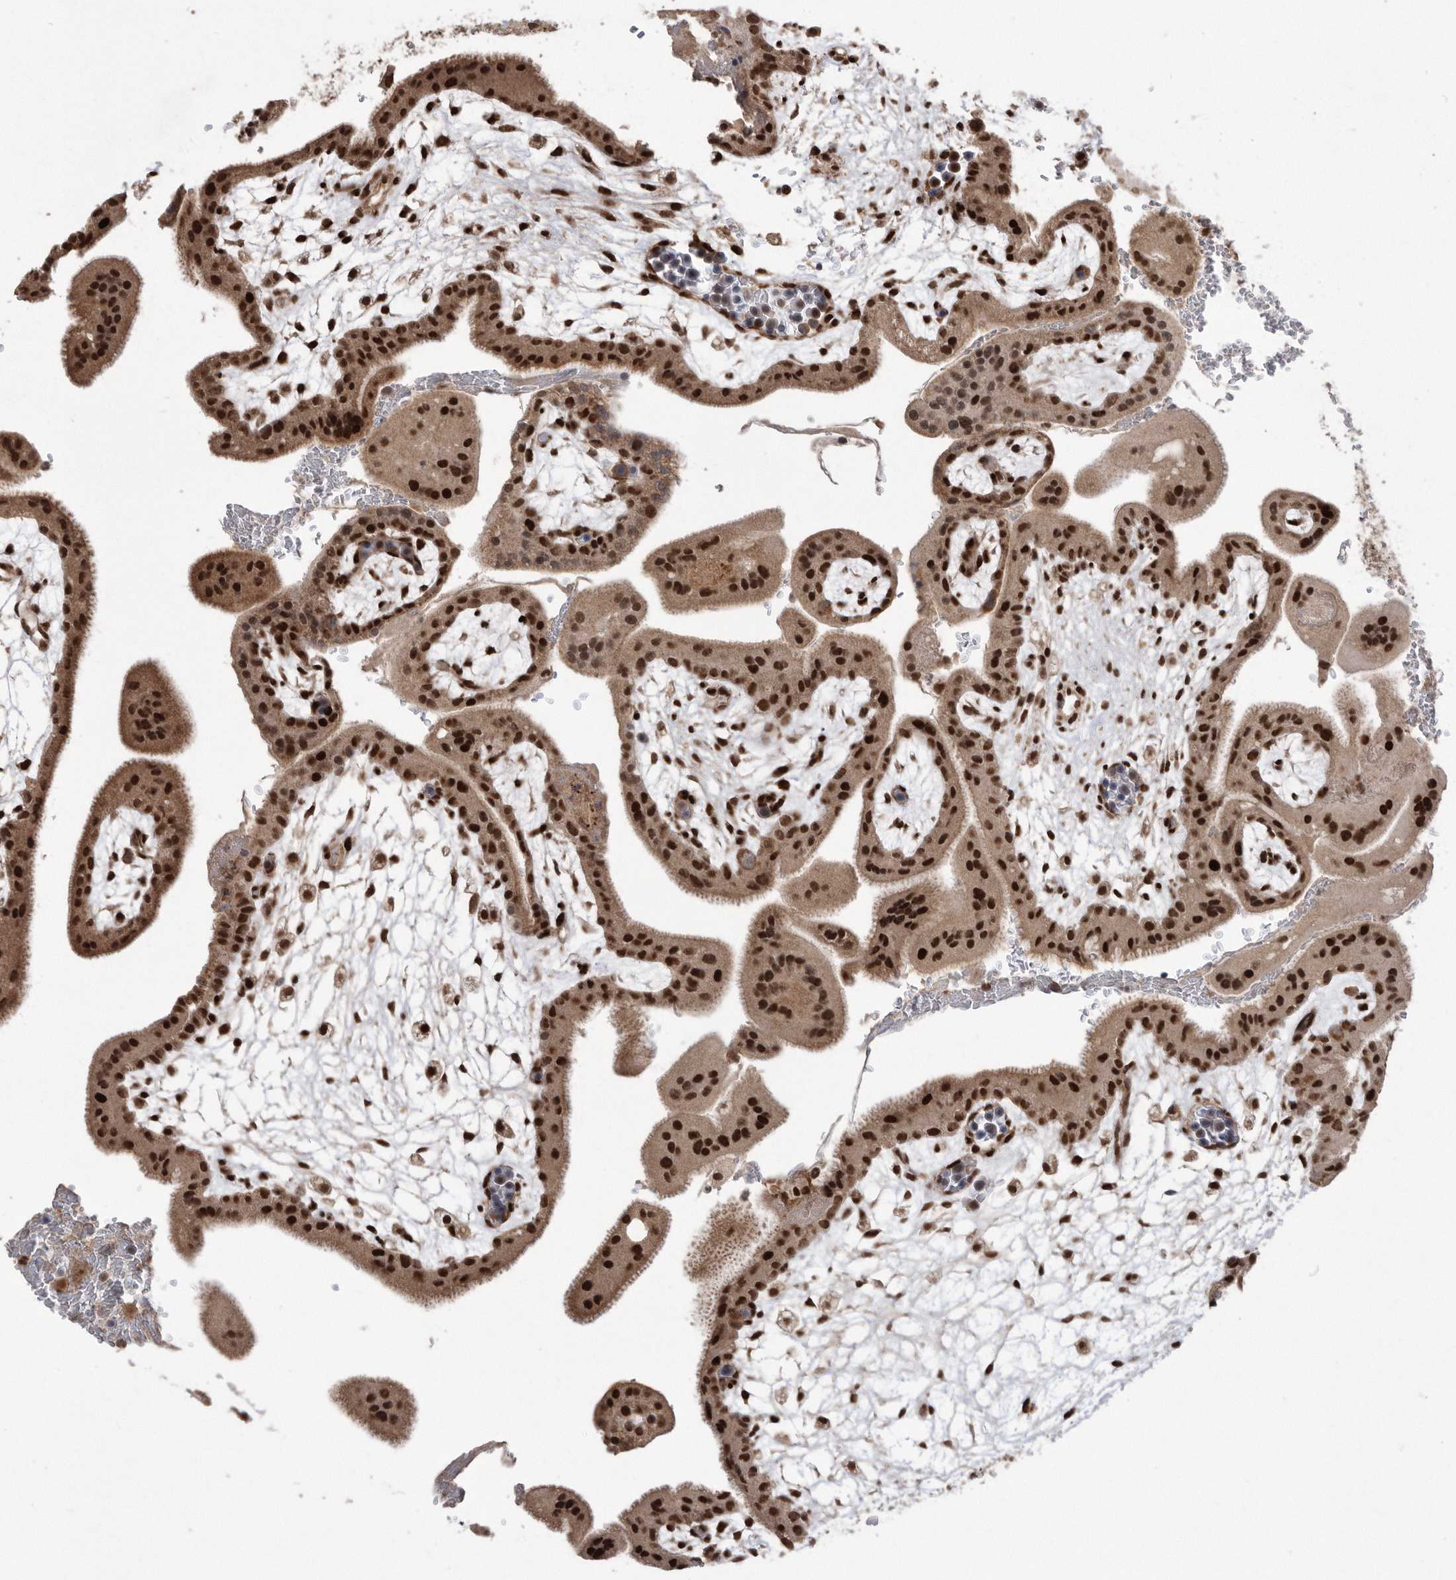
{"staining": {"intensity": "strong", "quantity": ">75%", "location": "cytoplasmic/membranous,nuclear"}, "tissue": "placenta", "cell_type": "Decidual cells", "image_type": "normal", "snomed": [{"axis": "morphology", "description": "Normal tissue, NOS"}, {"axis": "topography", "description": "Placenta"}], "caption": "IHC (DAB) staining of unremarkable placenta displays strong cytoplasmic/membranous,nuclear protein positivity in approximately >75% of decidual cells.", "gene": "TDRD3", "patient": {"sex": "female", "age": 35}}